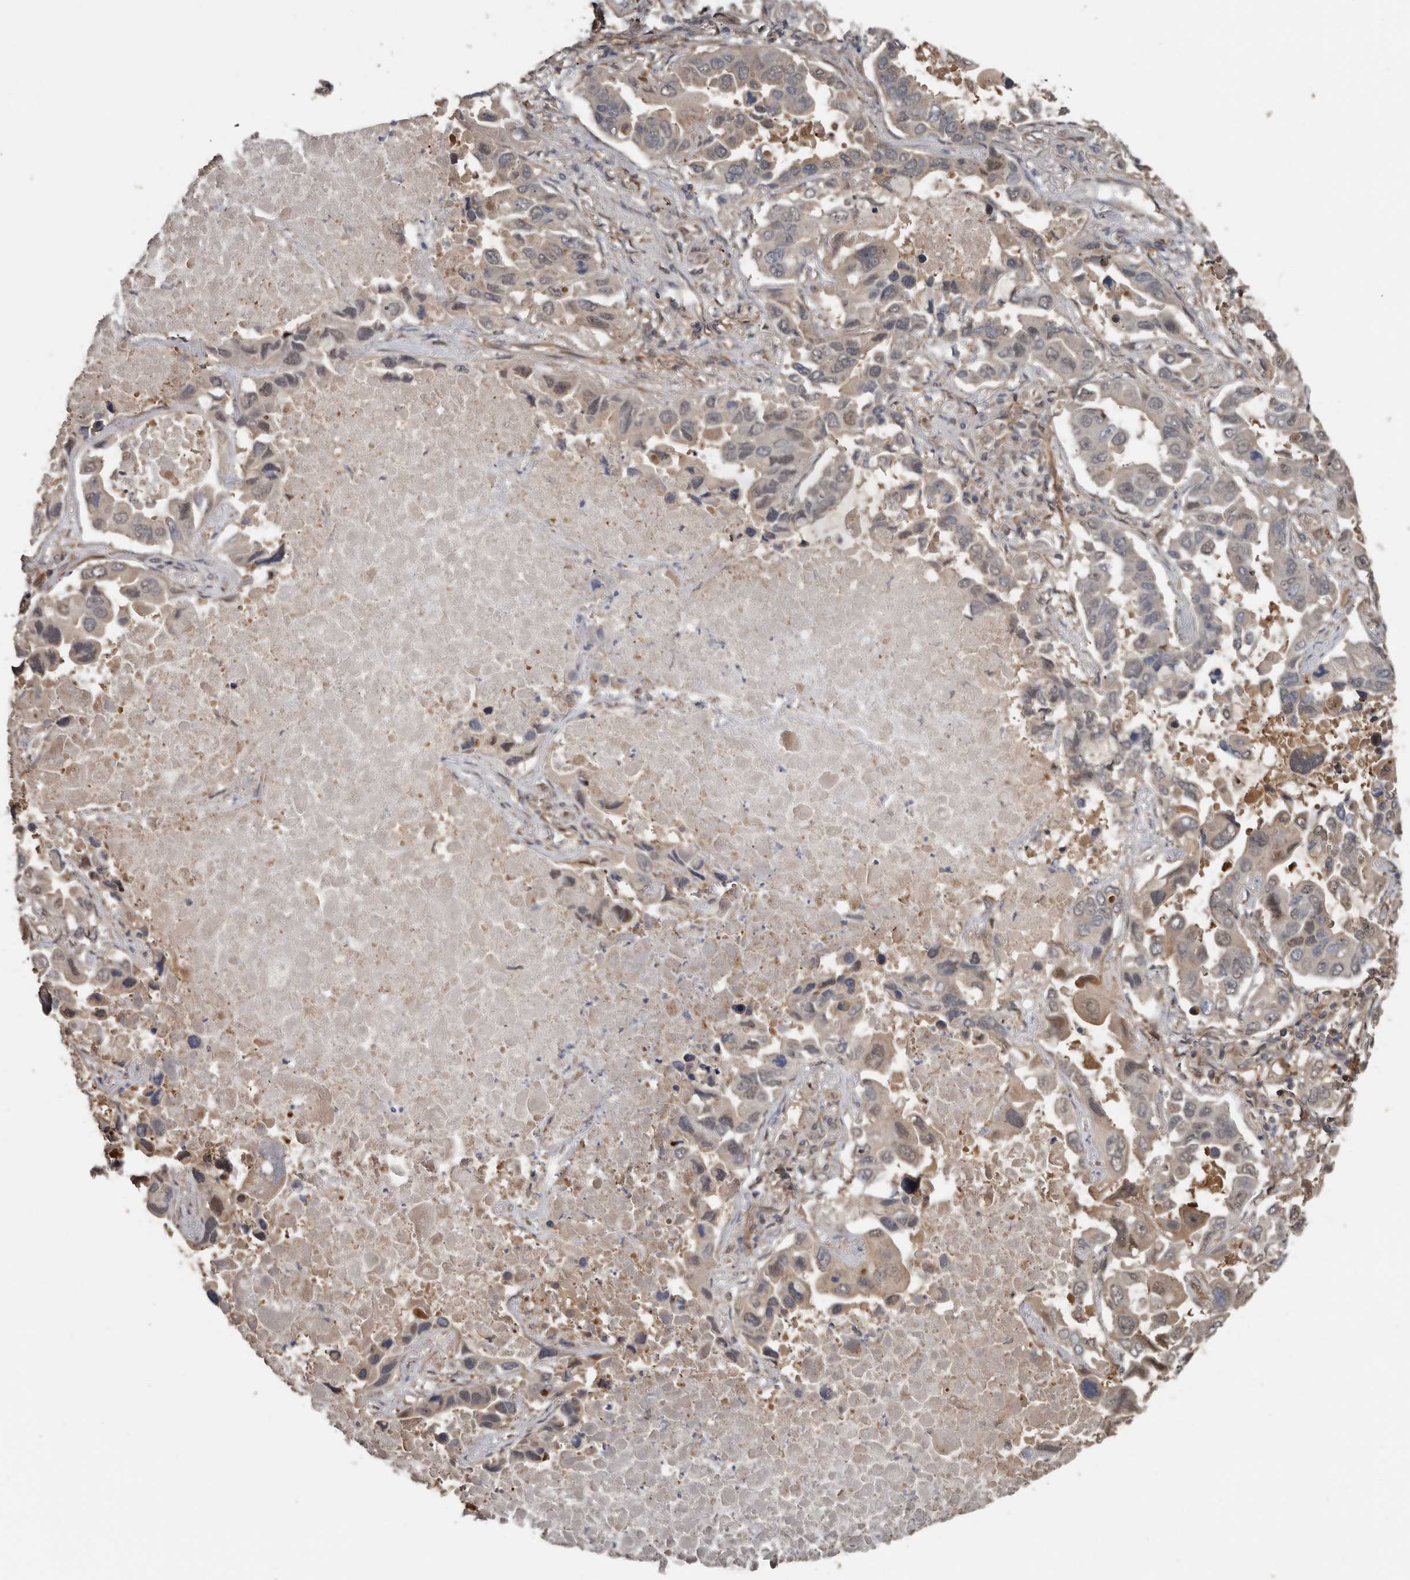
{"staining": {"intensity": "weak", "quantity": "25%-75%", "location": "cytoplasmic/membranous,nuclear"}, "tissue": "lung cancer", "cell_type": "Tumor cells", "image_type": "cancer", "snomed": [{"axis": "morphology", "description": "Adenocarcinoma, NOS"}, {"axis": "topography", "description": "Lung"}], "caption": "Adenocarcinoma (lung) tissue displays weak cytoplasmic/membranous and nuclear positivity in about 25%-75% of tumor cells", "gene": "EXOC3L1", "patient": {"sex": "male", "age": 64}}